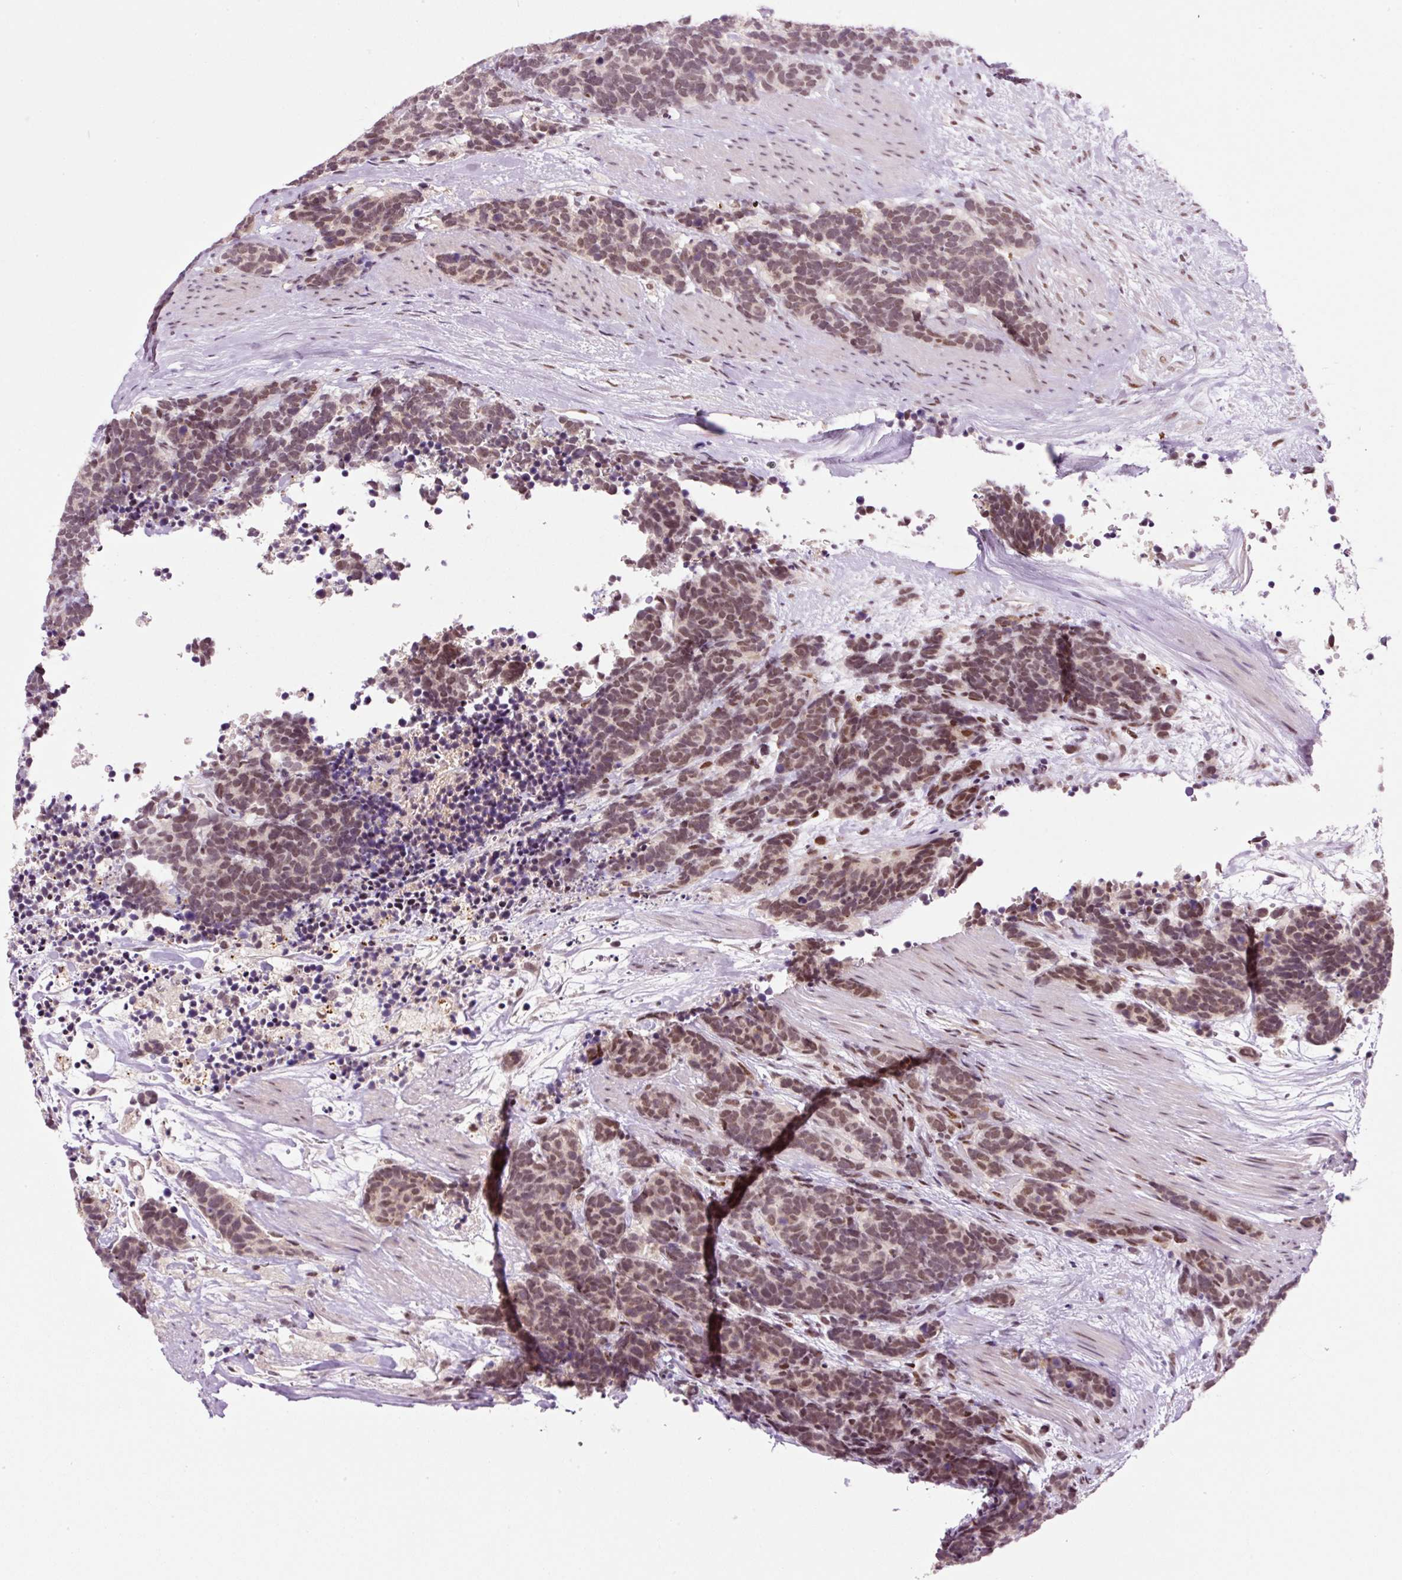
{"staining": {"intensity": "moderate", "quantity": ">75%", "location": "nuclear"}, "tissue": "carcinoid", "cell_type": "Tumor cells", "image_type": "cancer", "snomed": [{"axis": "morphology", "description": "Carcinoma, NOS"}, {"axis": "morphology", "description": "Carcinoid, malignant, NOS"}, {"axis": "topography", "description": "Prostate"}], "caption": "Immunohistochemical staining of malignant carcinoid shows medium levels of moderate nuclear staining in approximately >75% of tumor cells.", "gene": "CCNL2", "patient": {"sex": "male", "age": 57}}